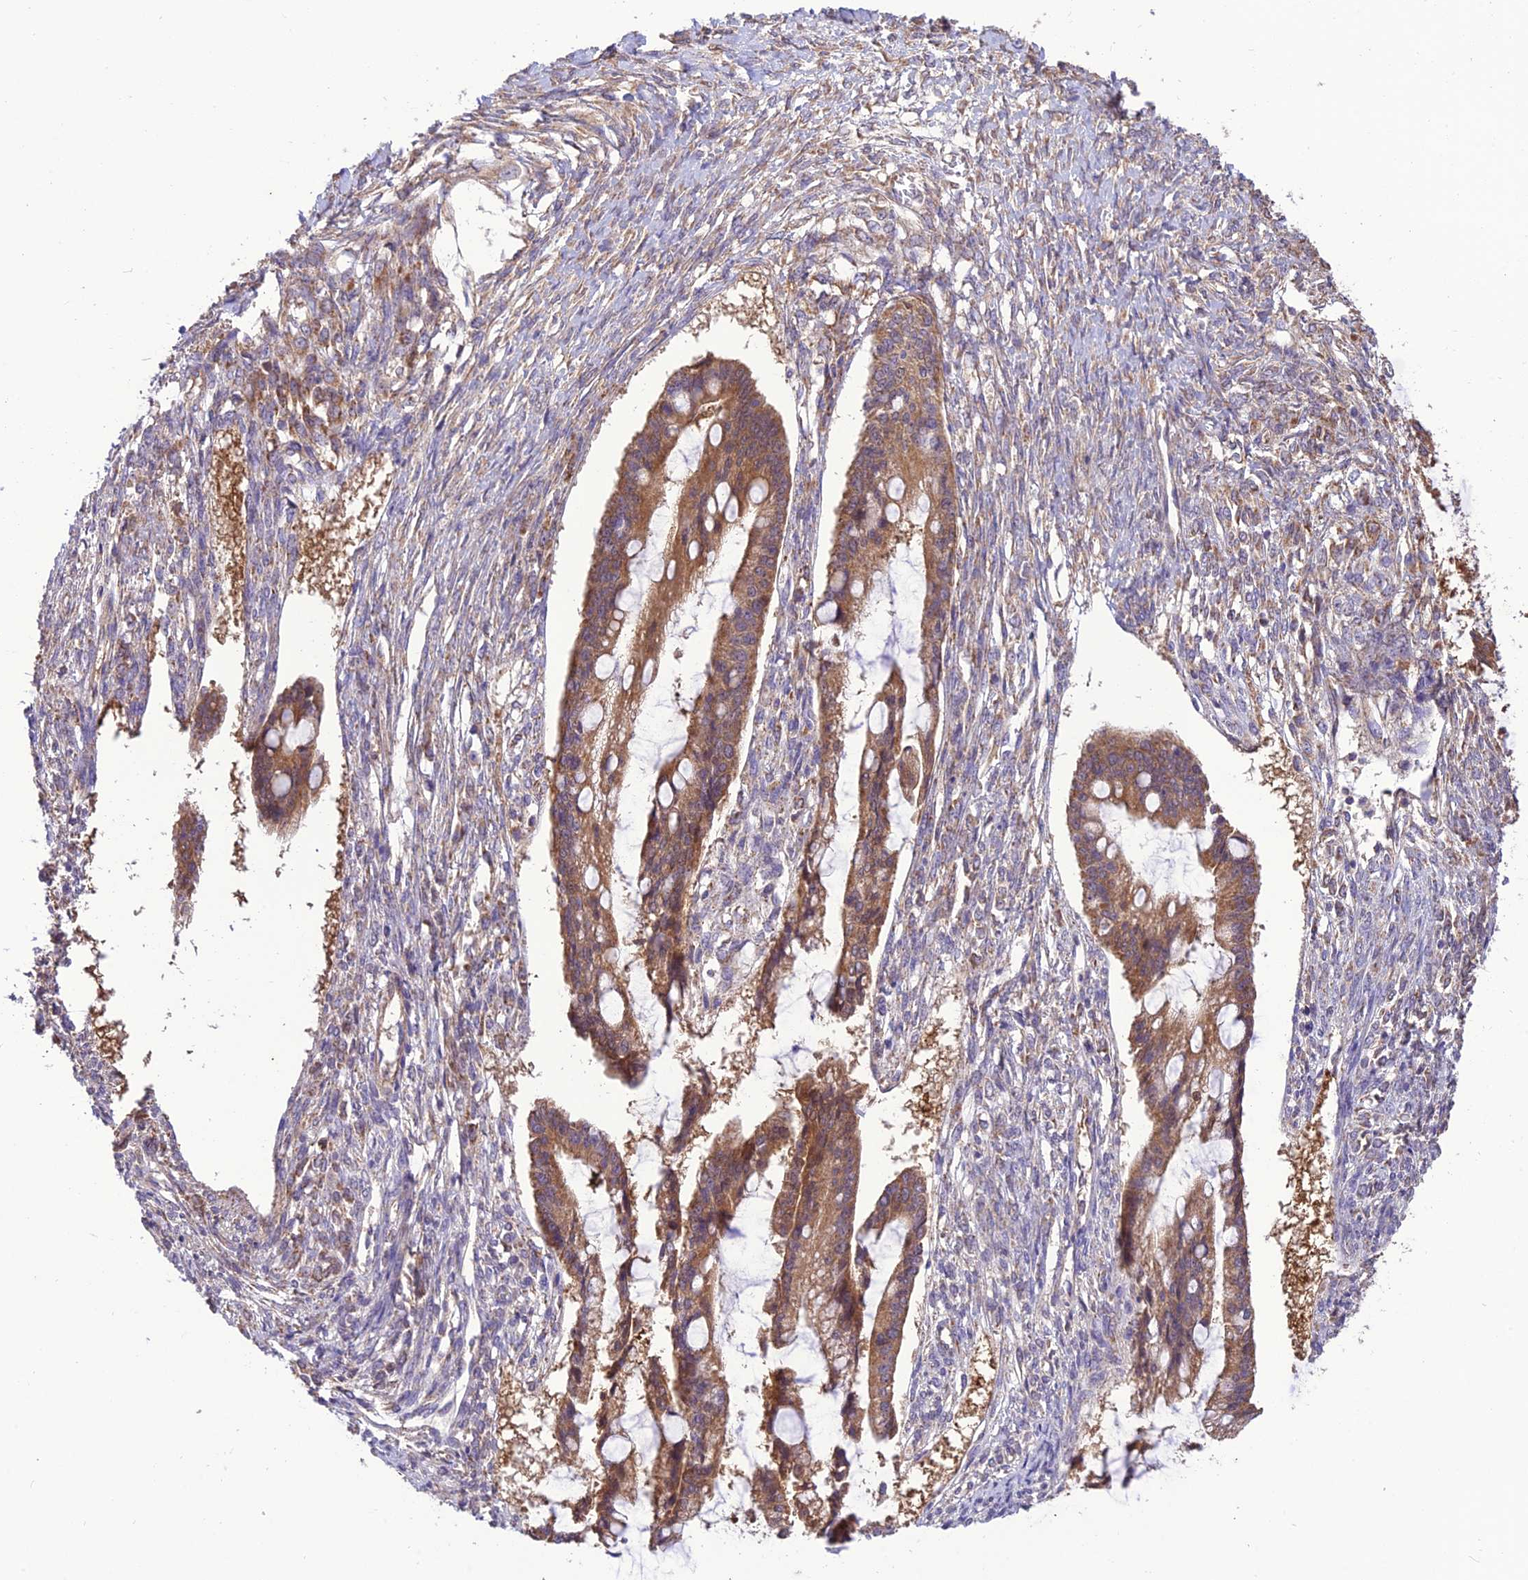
{"staining": {"intensity": "moderate", "quantity": ">75%", "location": "cytoplasmic/membranous"}, "tissue": "ovarian cancer", "cell_type": "Tumor cells", "image_type": "cancer", "snomed": [{"axis": "morphology", "description": "Cystadenocarcinoma, mucinous, NOS"}, {"axis": "topography", "description": "Ovary"}], "caption": "The image shows a brown stain indicating the presence of a protein in the cytoplasmic/membranous of tumor cells in mucinous cystadenocarcinoma (ovarian). Nuclei are stained in blue.", "gene": "NDUFAF1", "patient": {"sex": "female", "age": 73}}